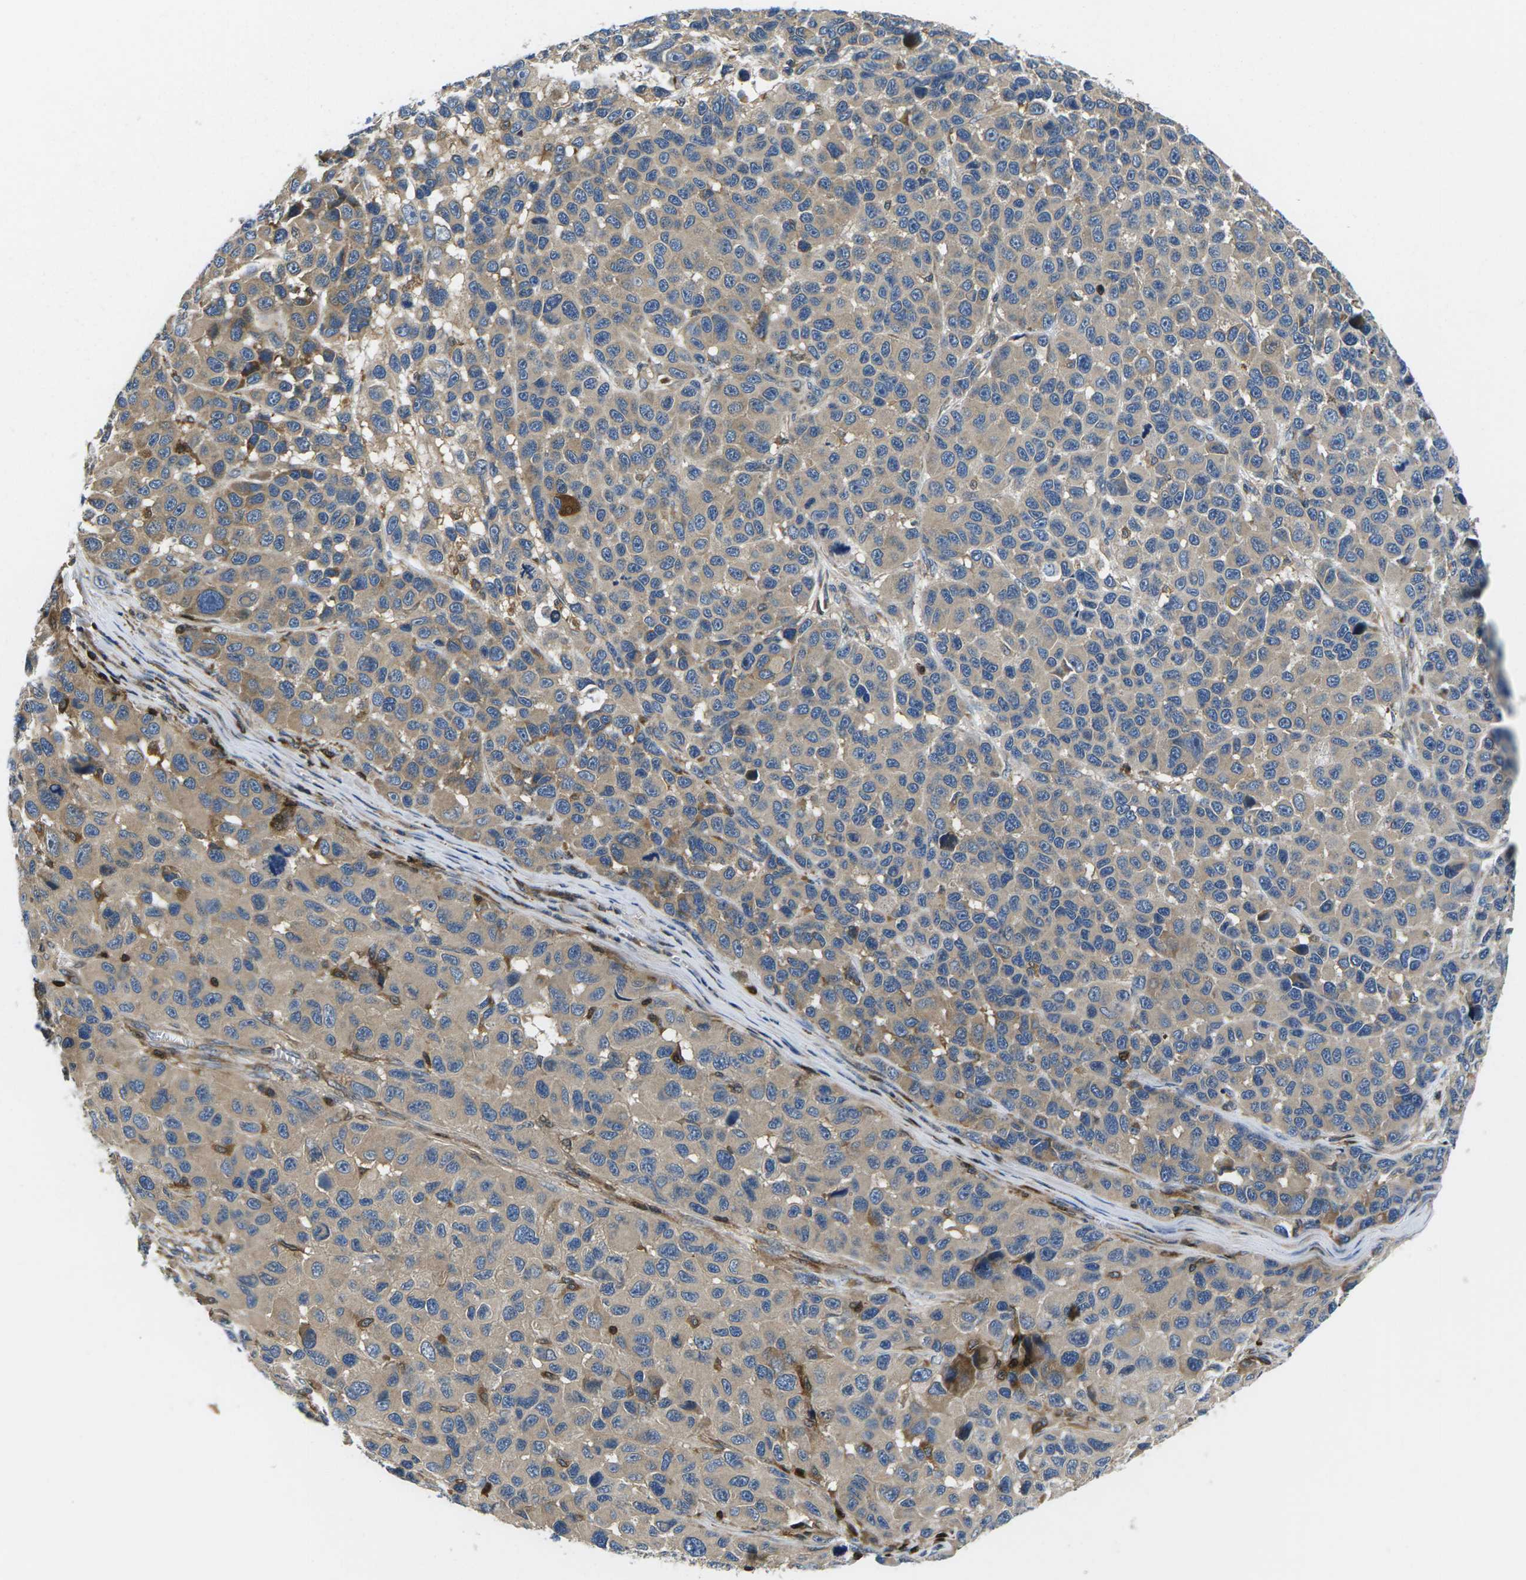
{"staining": {"intensity": "weak", "quantity": ">75%", "location": "cytoplasmic/membranous"}, "tissue": "melanoma", "cell_type": "Tumor cells", "image_type": "cancer", "snomed": [{"axis": "morphology", "description": "Malignant melanoma, NOS"}, {"axis": "topography", "description": "Skin"}], "caption": "Tumor cells exhibit low levels of weak cytoplasmic/membranous staining in approximately >75% of cells in melanoma. (DAB IHC, brown staining for protein, blue staining for nuclei).", "gene": "PLCE1", "patient": {"sex": "male", "age": 53}}